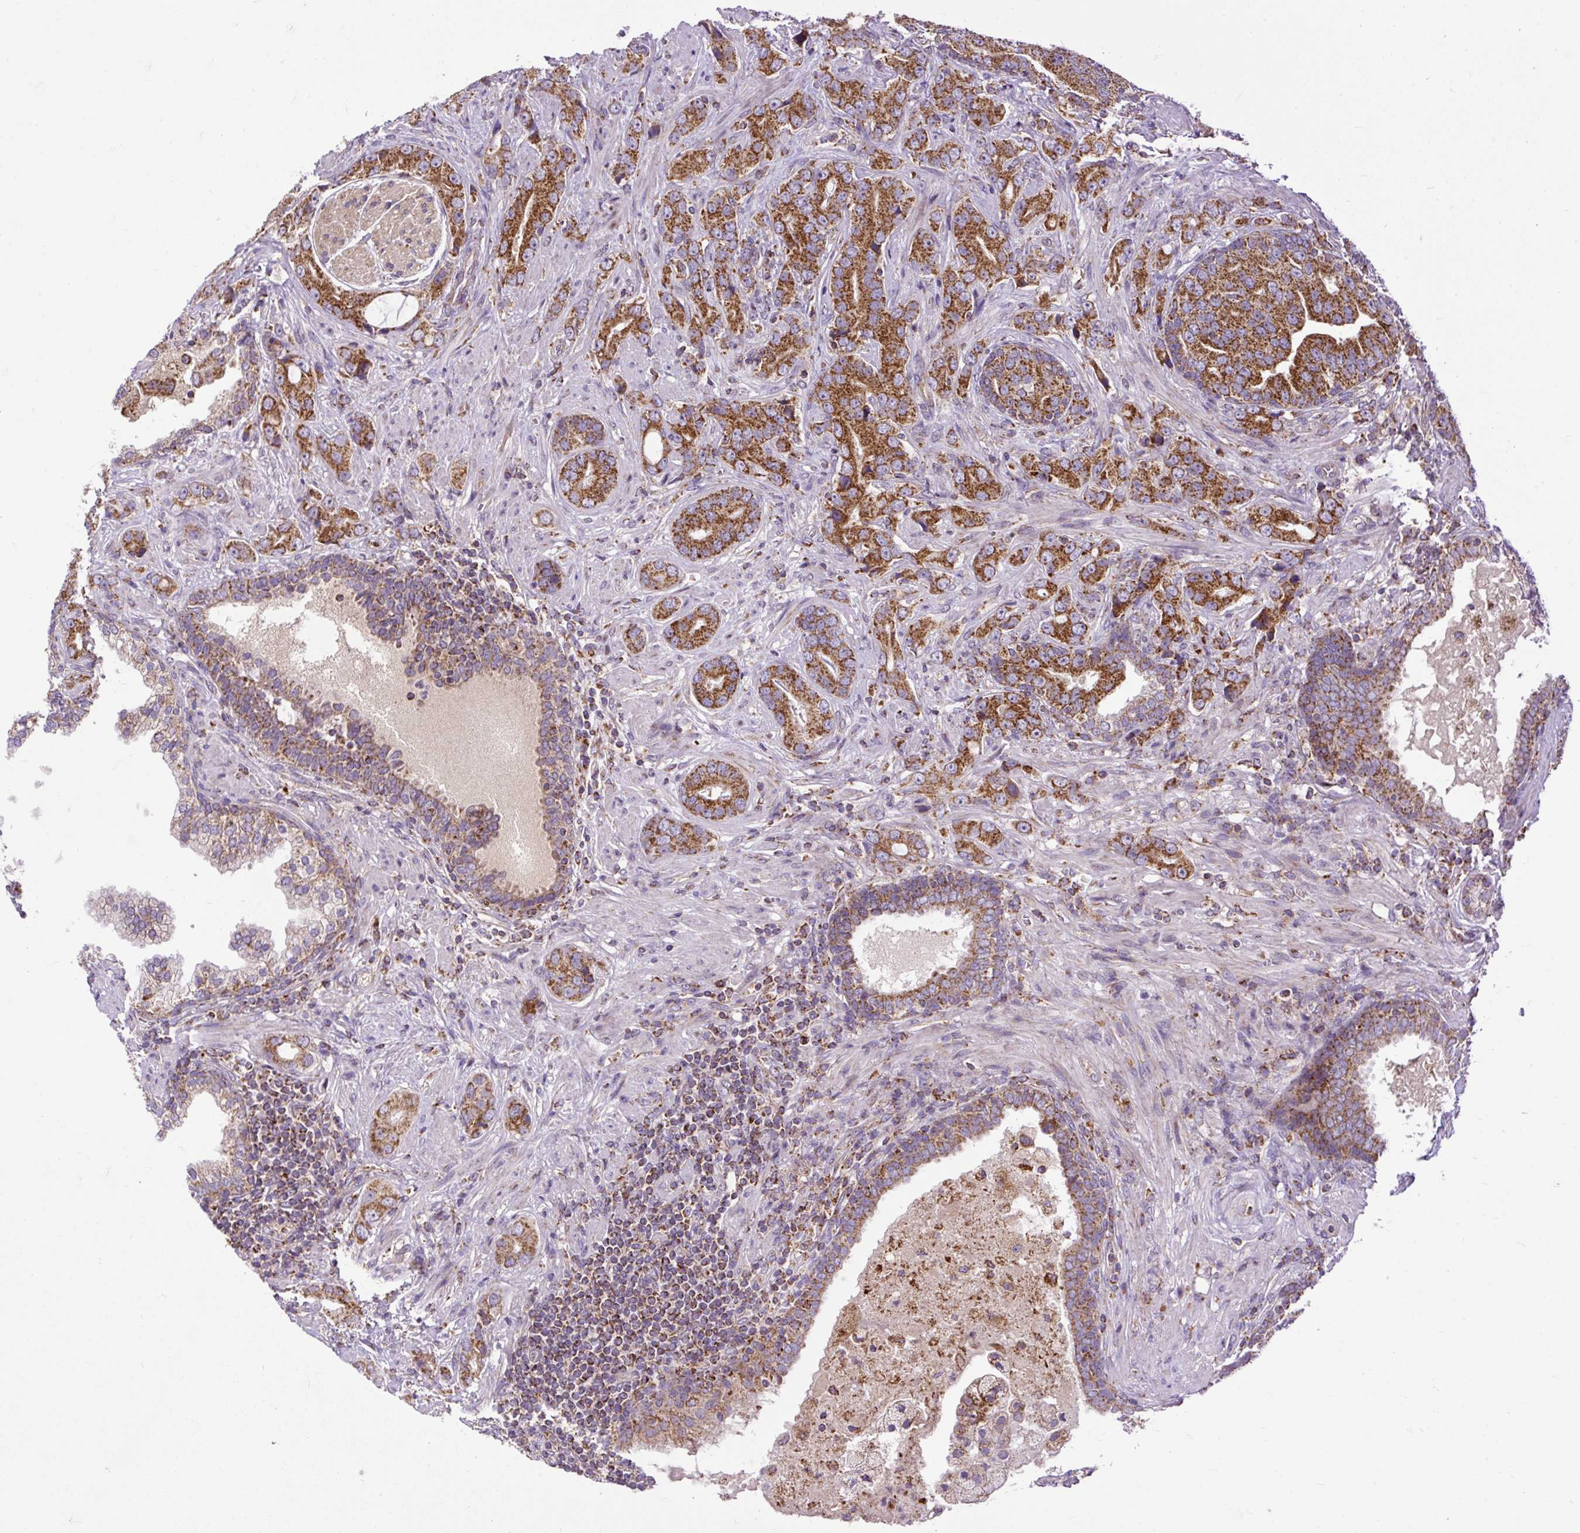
{"staining": {"intensity": "strong", "quantity": ">75%", "location": "cytoplasmic/membranous"}, "tissue": "prostate cancer", "cell_type": "Tumor cells", "image_type": "cancer", "snomed": [{"axis": "morphology", "description": "Adenocarcinoma, High grade"}, {"axis": "topography", "description": "Prostate"}], "caption": "Immunohistochemical staining of human prostate cancer demonstrates high levels of strong cytoplasmic/membranous staining in about >75% of tumor cells.", "gene": "TOMM40", "patient": {"sex": "male", "age": 55}}